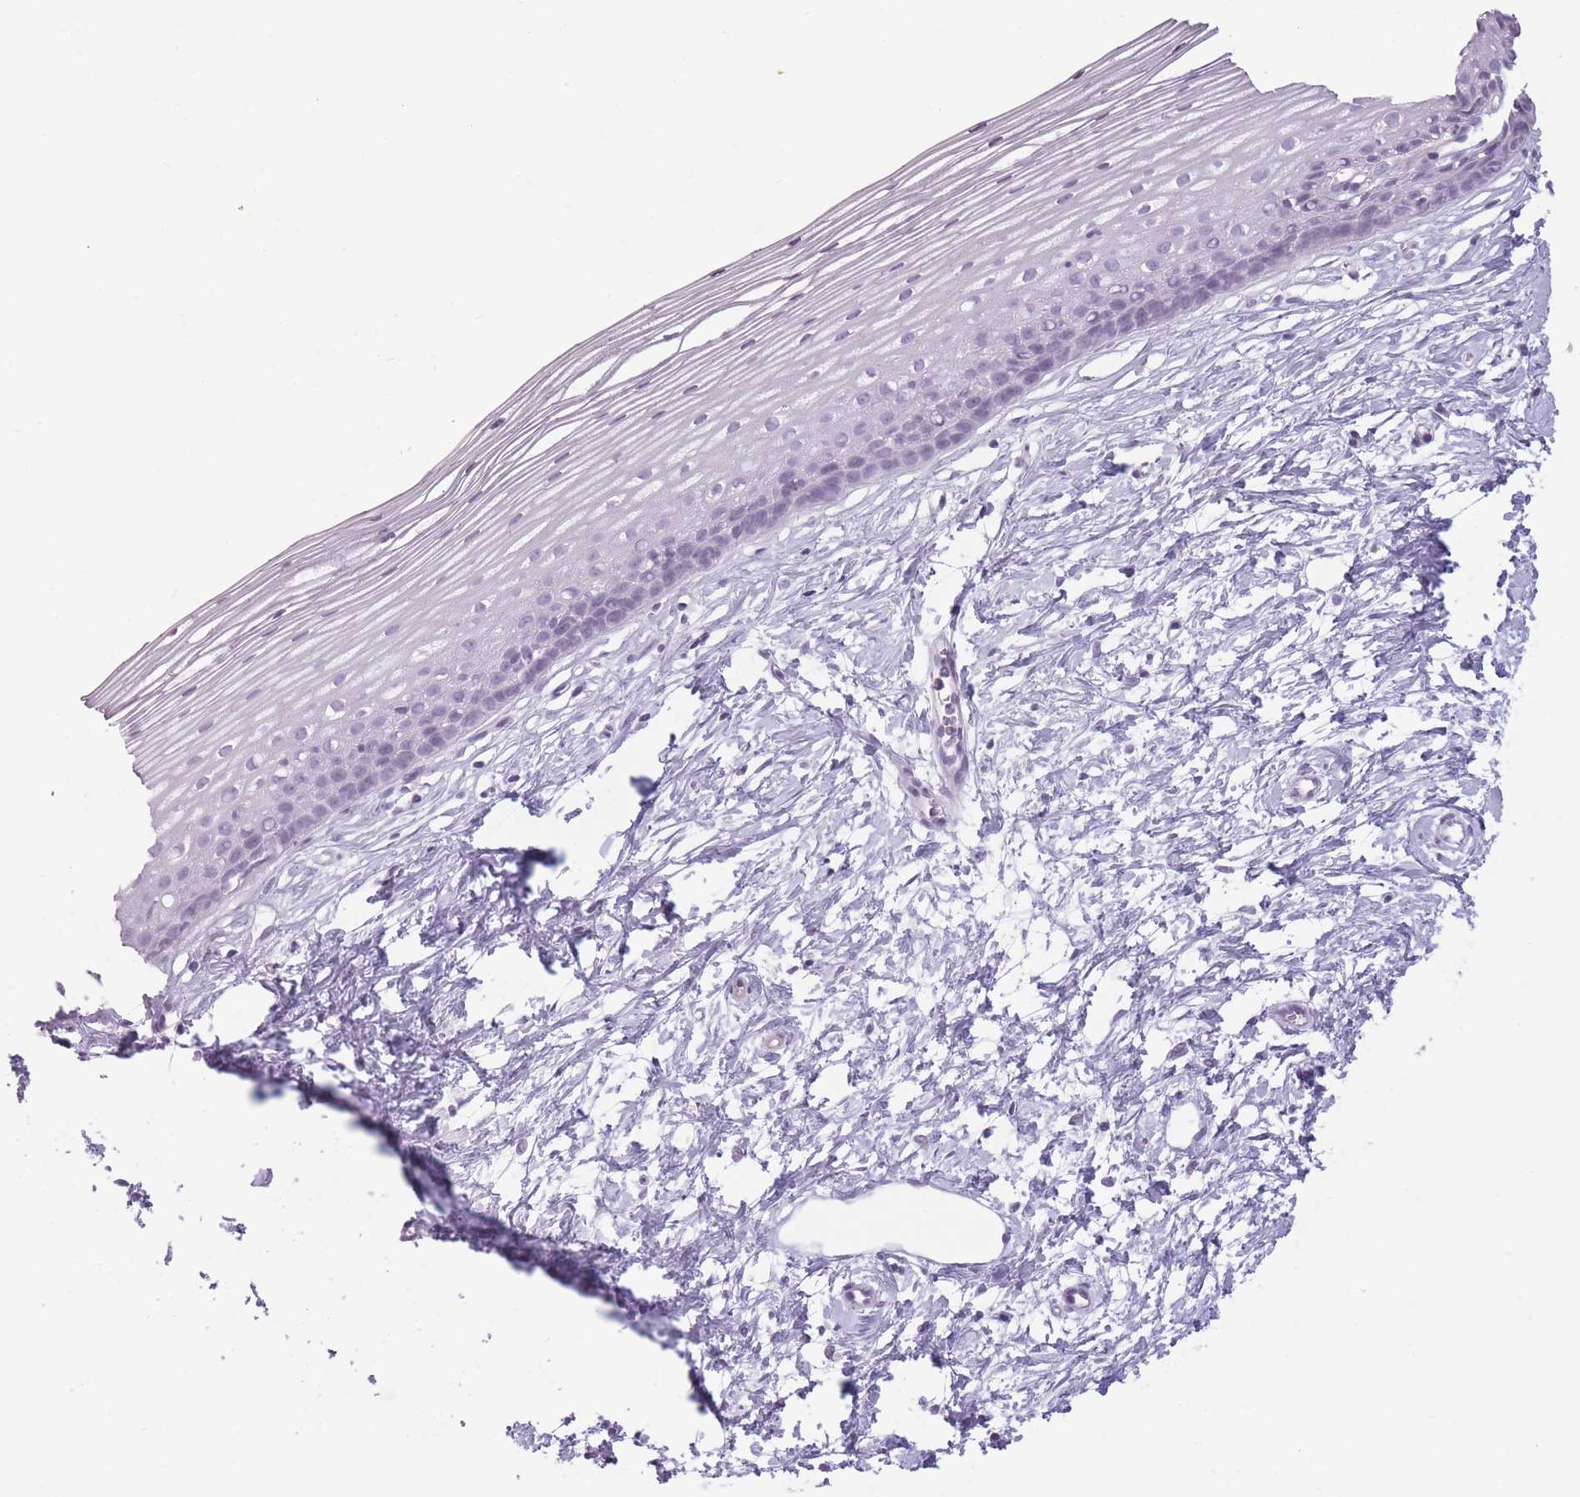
{"staining": {"intensity": "weak", "quantity": "<25%", "location": "cytoplasmic/membranous"}, "tissue": "cervix", "cell_type": "Glandular cells", "image_type": "normal", "snomed": [{"axis": "morphology", "description": "Normal tissue, NOS"}, {"axis": "topography", "description": "Cervix"}], "caption": "Immunohistochemical staining of unremarkable cervix displays no significant expression in glandular cells. Brightfield microscopy of IHC stained with DAB (brown) and hematoxylin (blue), captured at high magnification.", "gene": "GGT1", "patient": {"sex": "female", "age": 40}}